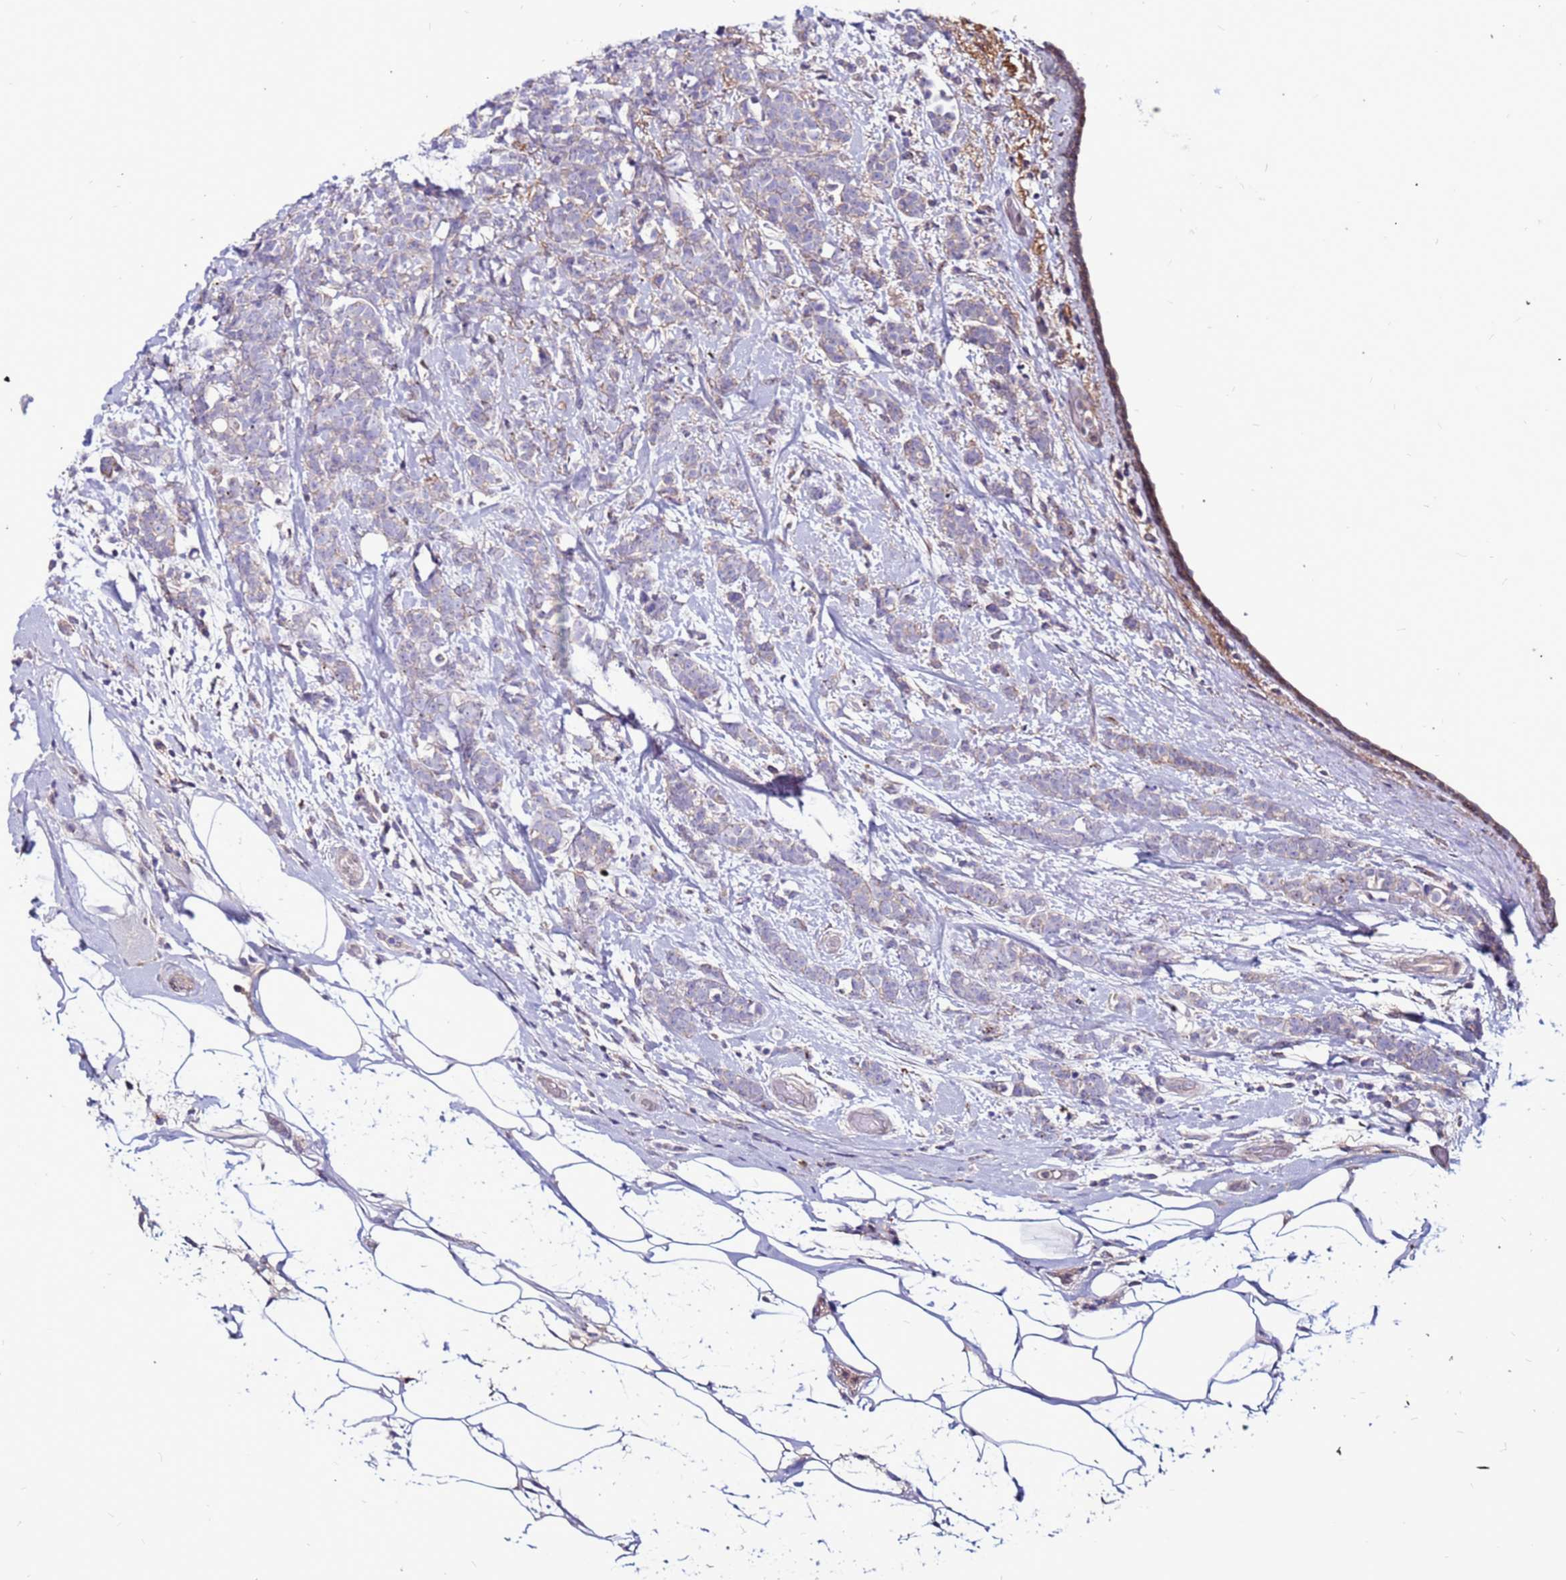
{"staining": {"intensity": "negative", "quantity": "none", "location": "none"}, "tissue": "breast cancer", "cell_type": "Tumor cells", "image_type": "cancer", "snomed": [{"axis": "morphology", "description": "Lobular carcinoma"}, {"axis": "topography", "description": "Breast"}], "caption": "Immunohistochemistry (IHC) histopathology image of neoplastic tissue: human breast lobular carcinoma stained with DAB reveals no significant protein staining in tumor cells.", "gene": "CCDC71", "patient": {"sex": "female", "age": 58}}